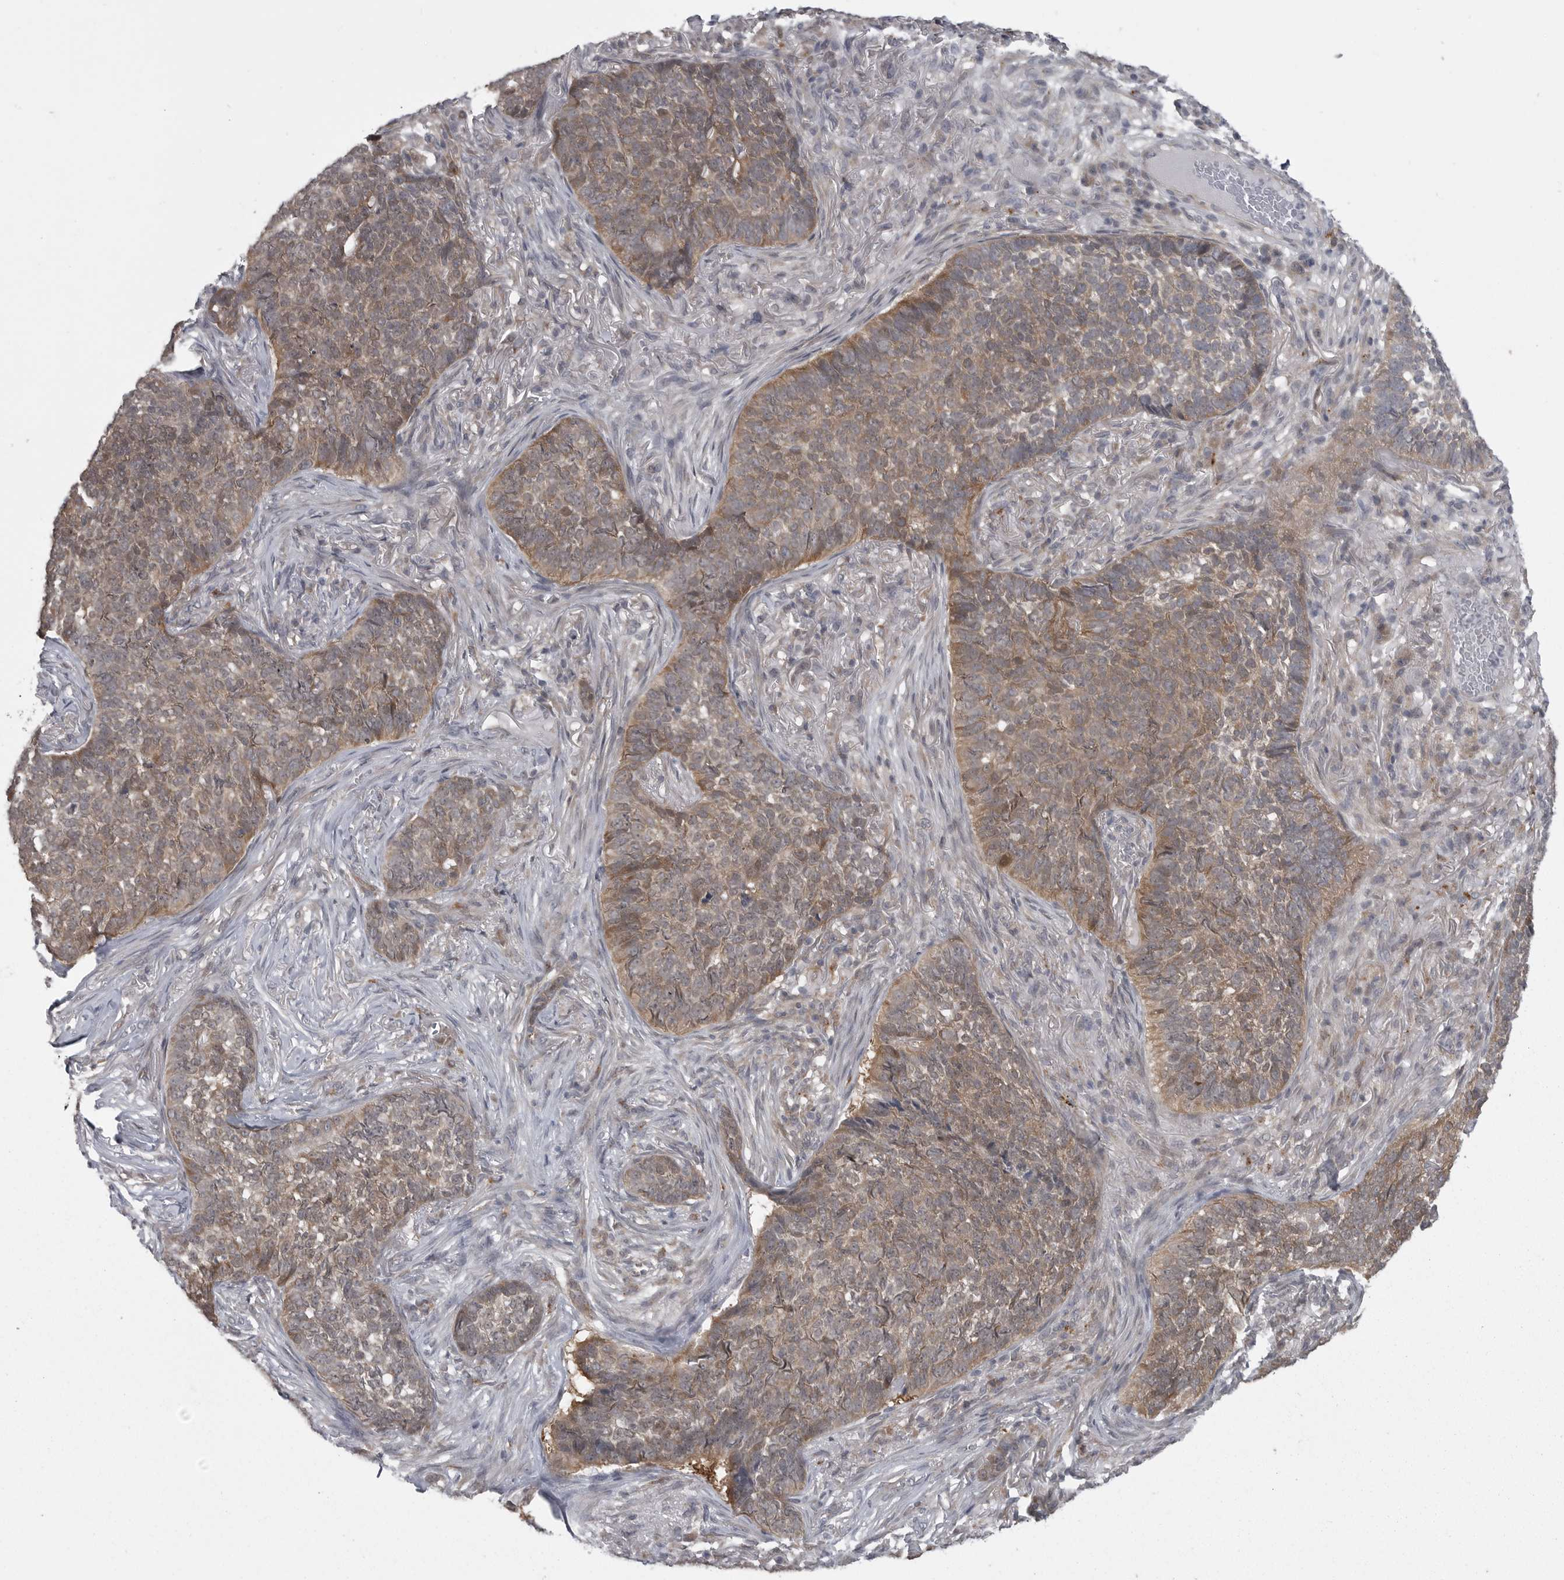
{"staining": {"intensity": "weak", "quantity": "25%-75%", "location": "cytoplasmic/membranous"}, "tissue": "skin cancer", "cell_type": "Tumor cells", "image_type": "cancer", "snomed": [{"axis": "morphology", "description": "Basal cell carcinoma"}, {"axis": "topography", "description": "Skin"}], "caption": "Skin basal cell carcinoma stained with a protein marker shows weak staining in tumor cells.", "gene": "PPP1R9A", "patient": {"sex": "male", "age": 85}}